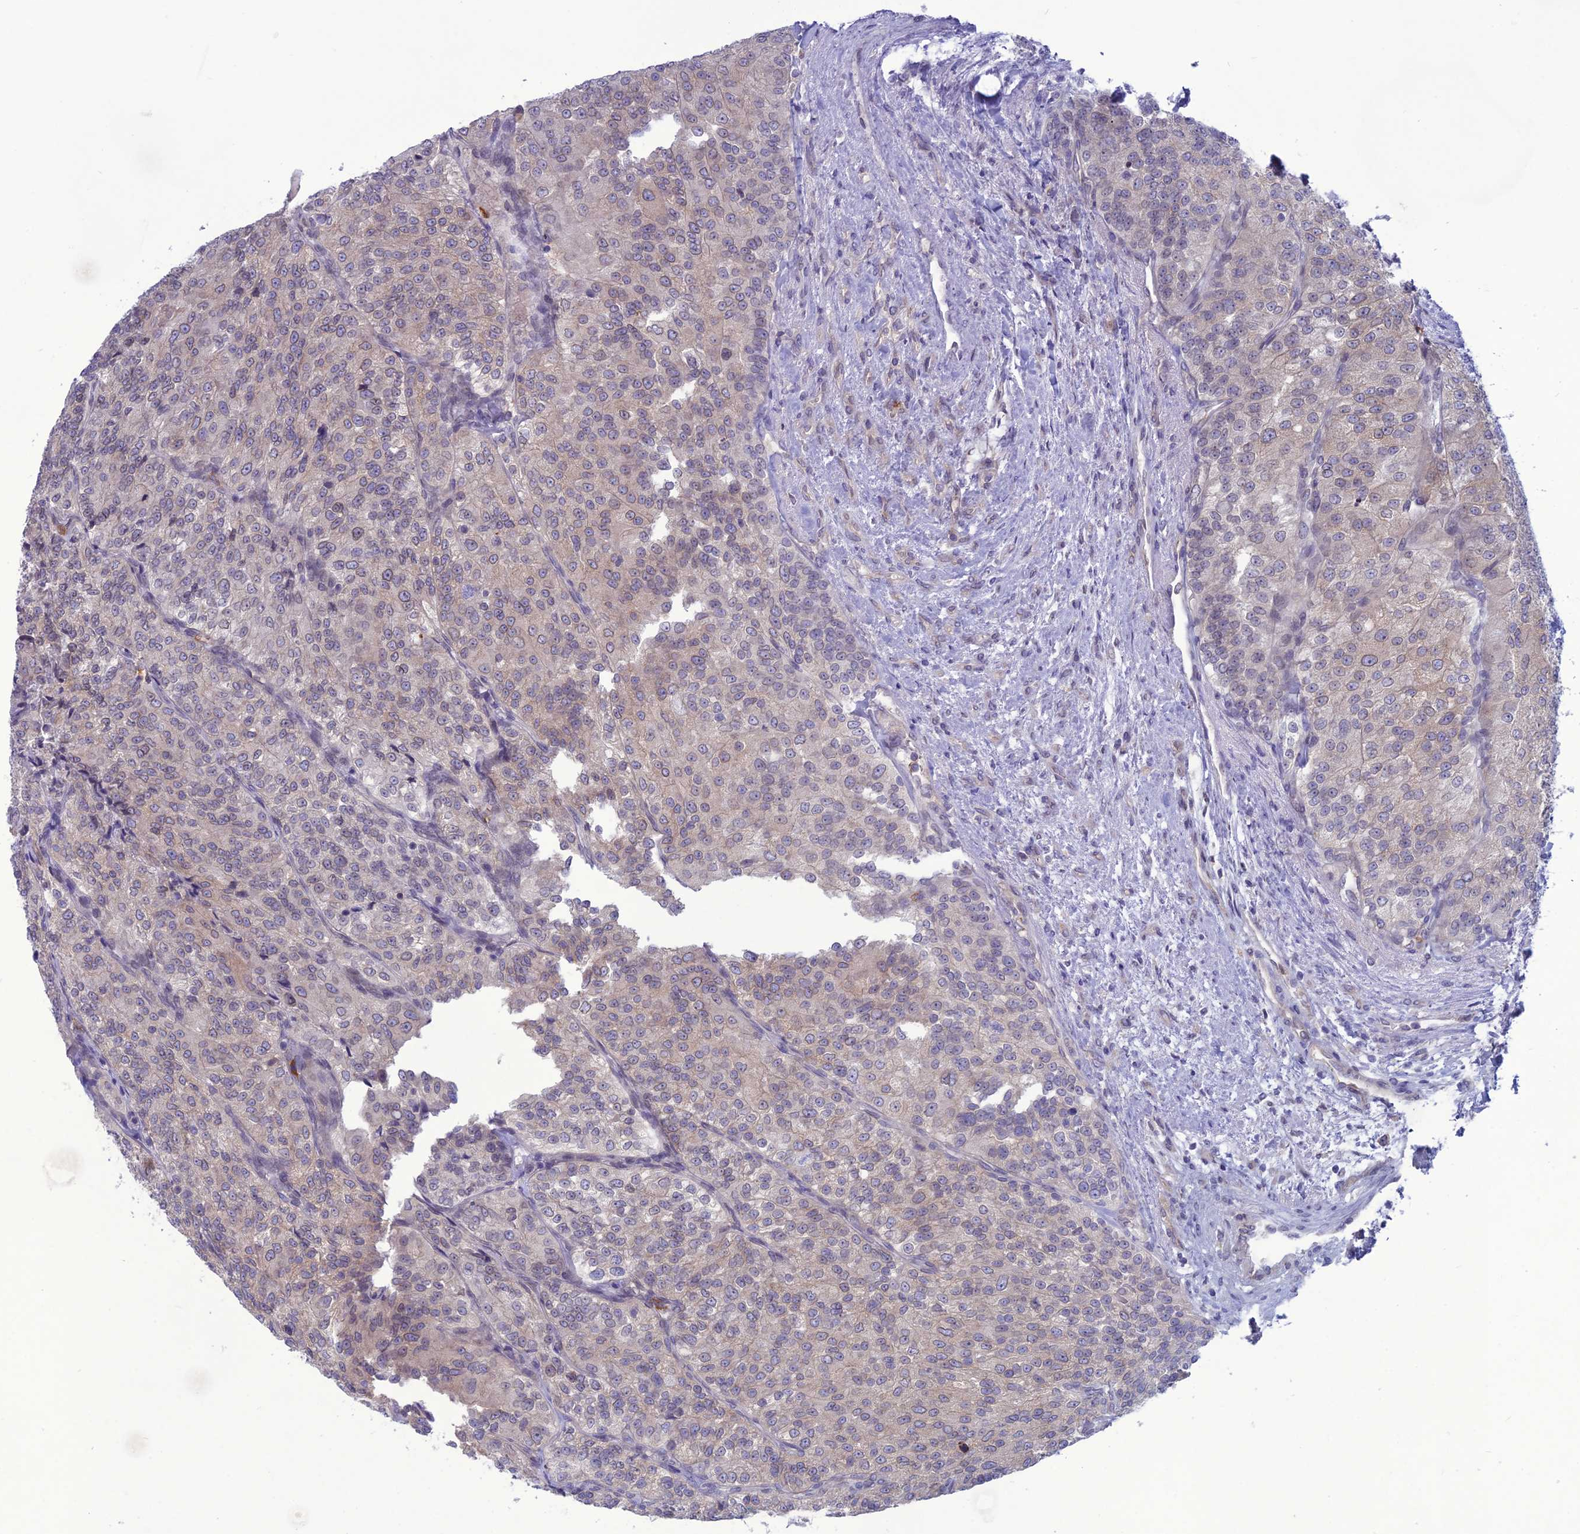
{"staining": {"intensity": "weak", "quantity": "<25%", "location": "cytoplasmic/membranous,nuclear"}, "tissue": "renal cancer", "cell_type": "Tumor cells", "image_type": "cancer", "snomed": [{"axis": "morphology", "description": "Adenocarcinoma, NOS"}, {"axis": "topography", "description": "Kidney"}], "caption": "DAB (3,3'-diaminobenzidine) immunohistochemical staining of adenocarcinoma (renal) reveals no significant expression in tumor cells. The staining was performed using DAB (3,3'-diaminobenzidine) to visualize the protein expression in brown, while the nuclei were stained in blue with hematoxylin (Magnification: 20x).", "gene": "WDR46", "patient": {"sex": "female", "age": 63}}